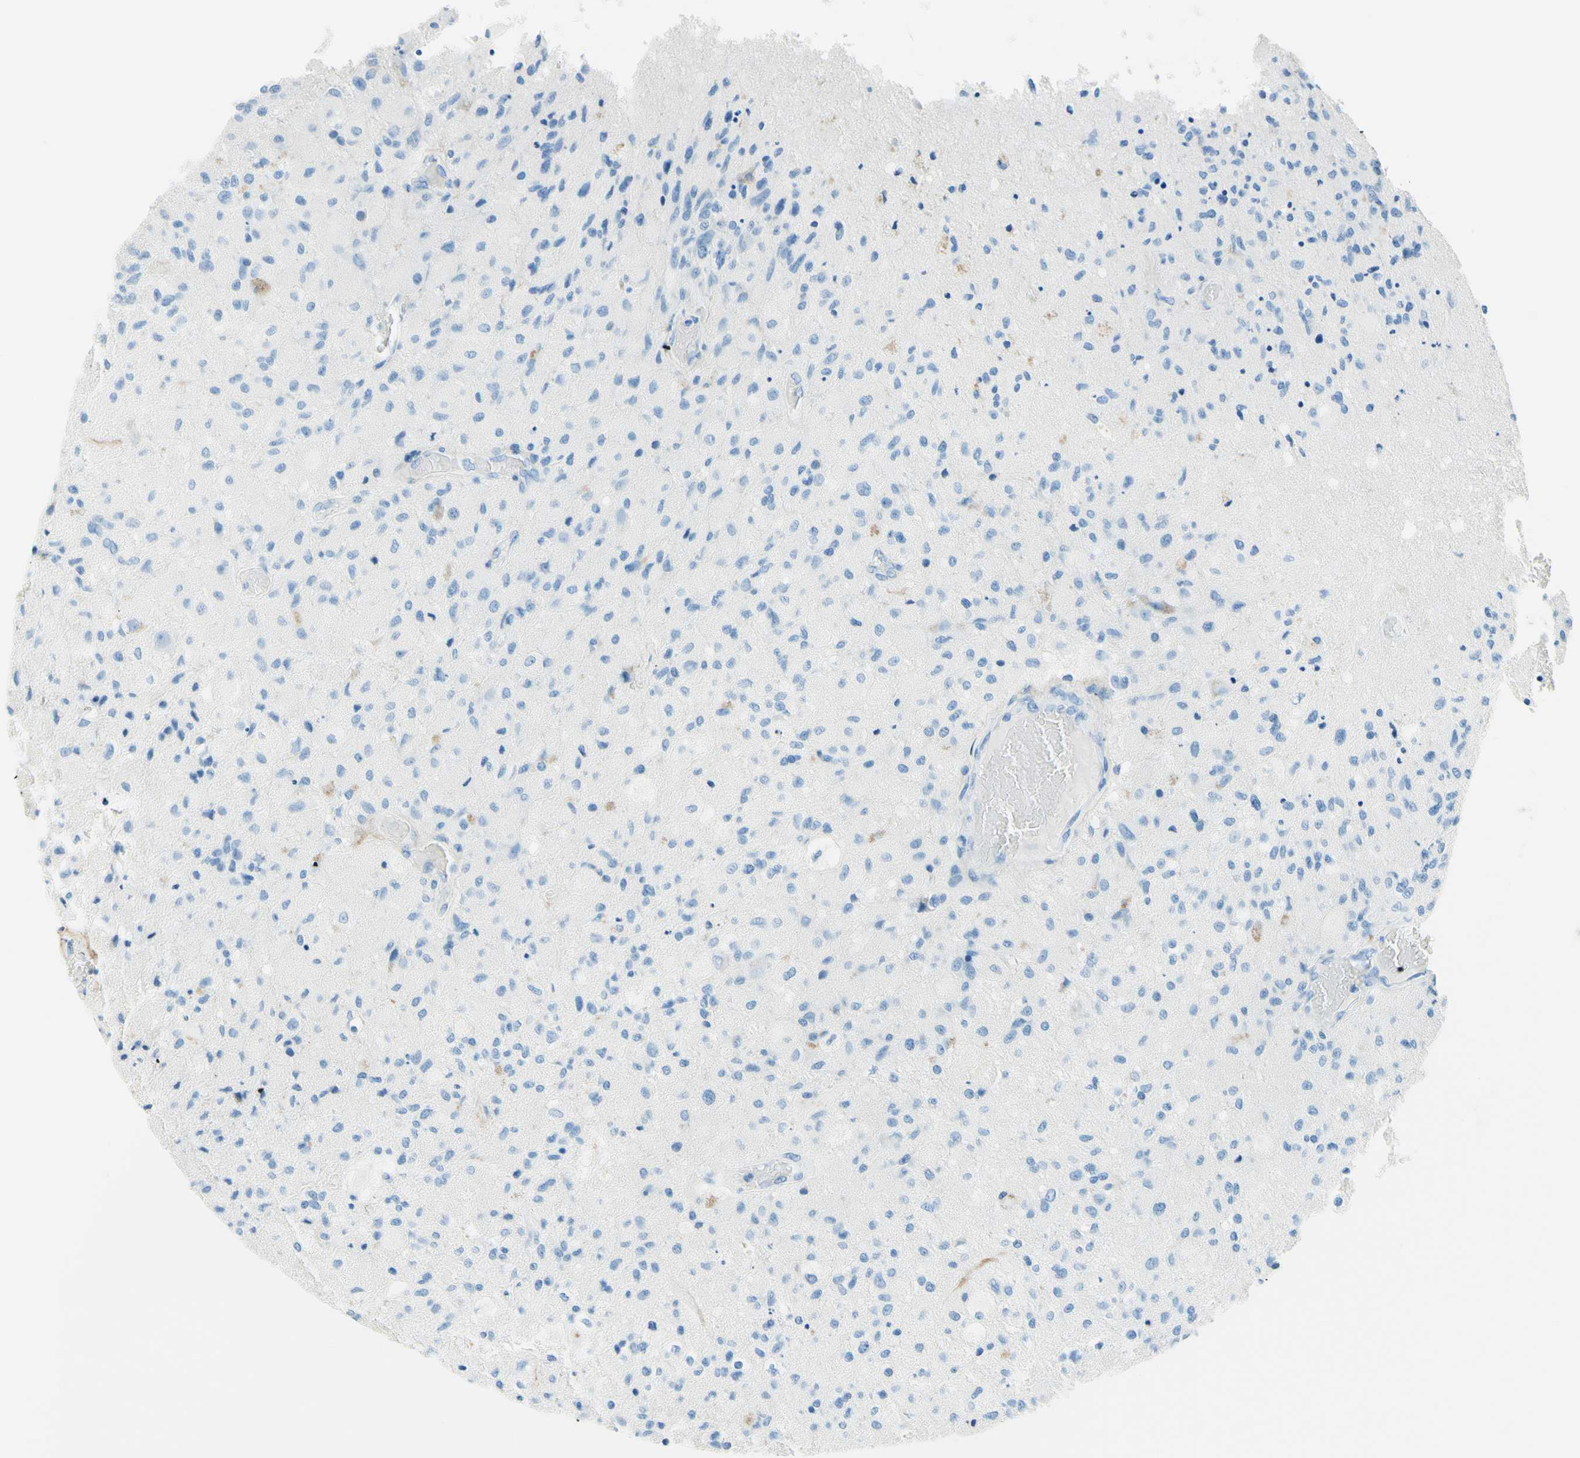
{"staining": {"intensity": "negative", "quantity": "none", "location": "none"}, "tissue": "glioma", "cell_type": "Tumor cells", "image_type": "cancer", "snomed": [{"axis": "morphology", "description": "Normal tissue, NOS"}, {"axis": "morphology", "description": "Glioma, malignant, High grade"}, {"axis": "topography", "description": "Cerebral cortex"}], "caption": "High power microscopy histopathology image of an immunohistochemistry (IHC) histopathology image of glioma, revealing no significant staining in tumor cells. The staining is performed using DAB (3,3'-diaminobenzidine) brown chromogen with nuclei counter-stained in using hematoxylin.", "gene": "MFAP5", "patient": {"sex": "male", "age": 77}}